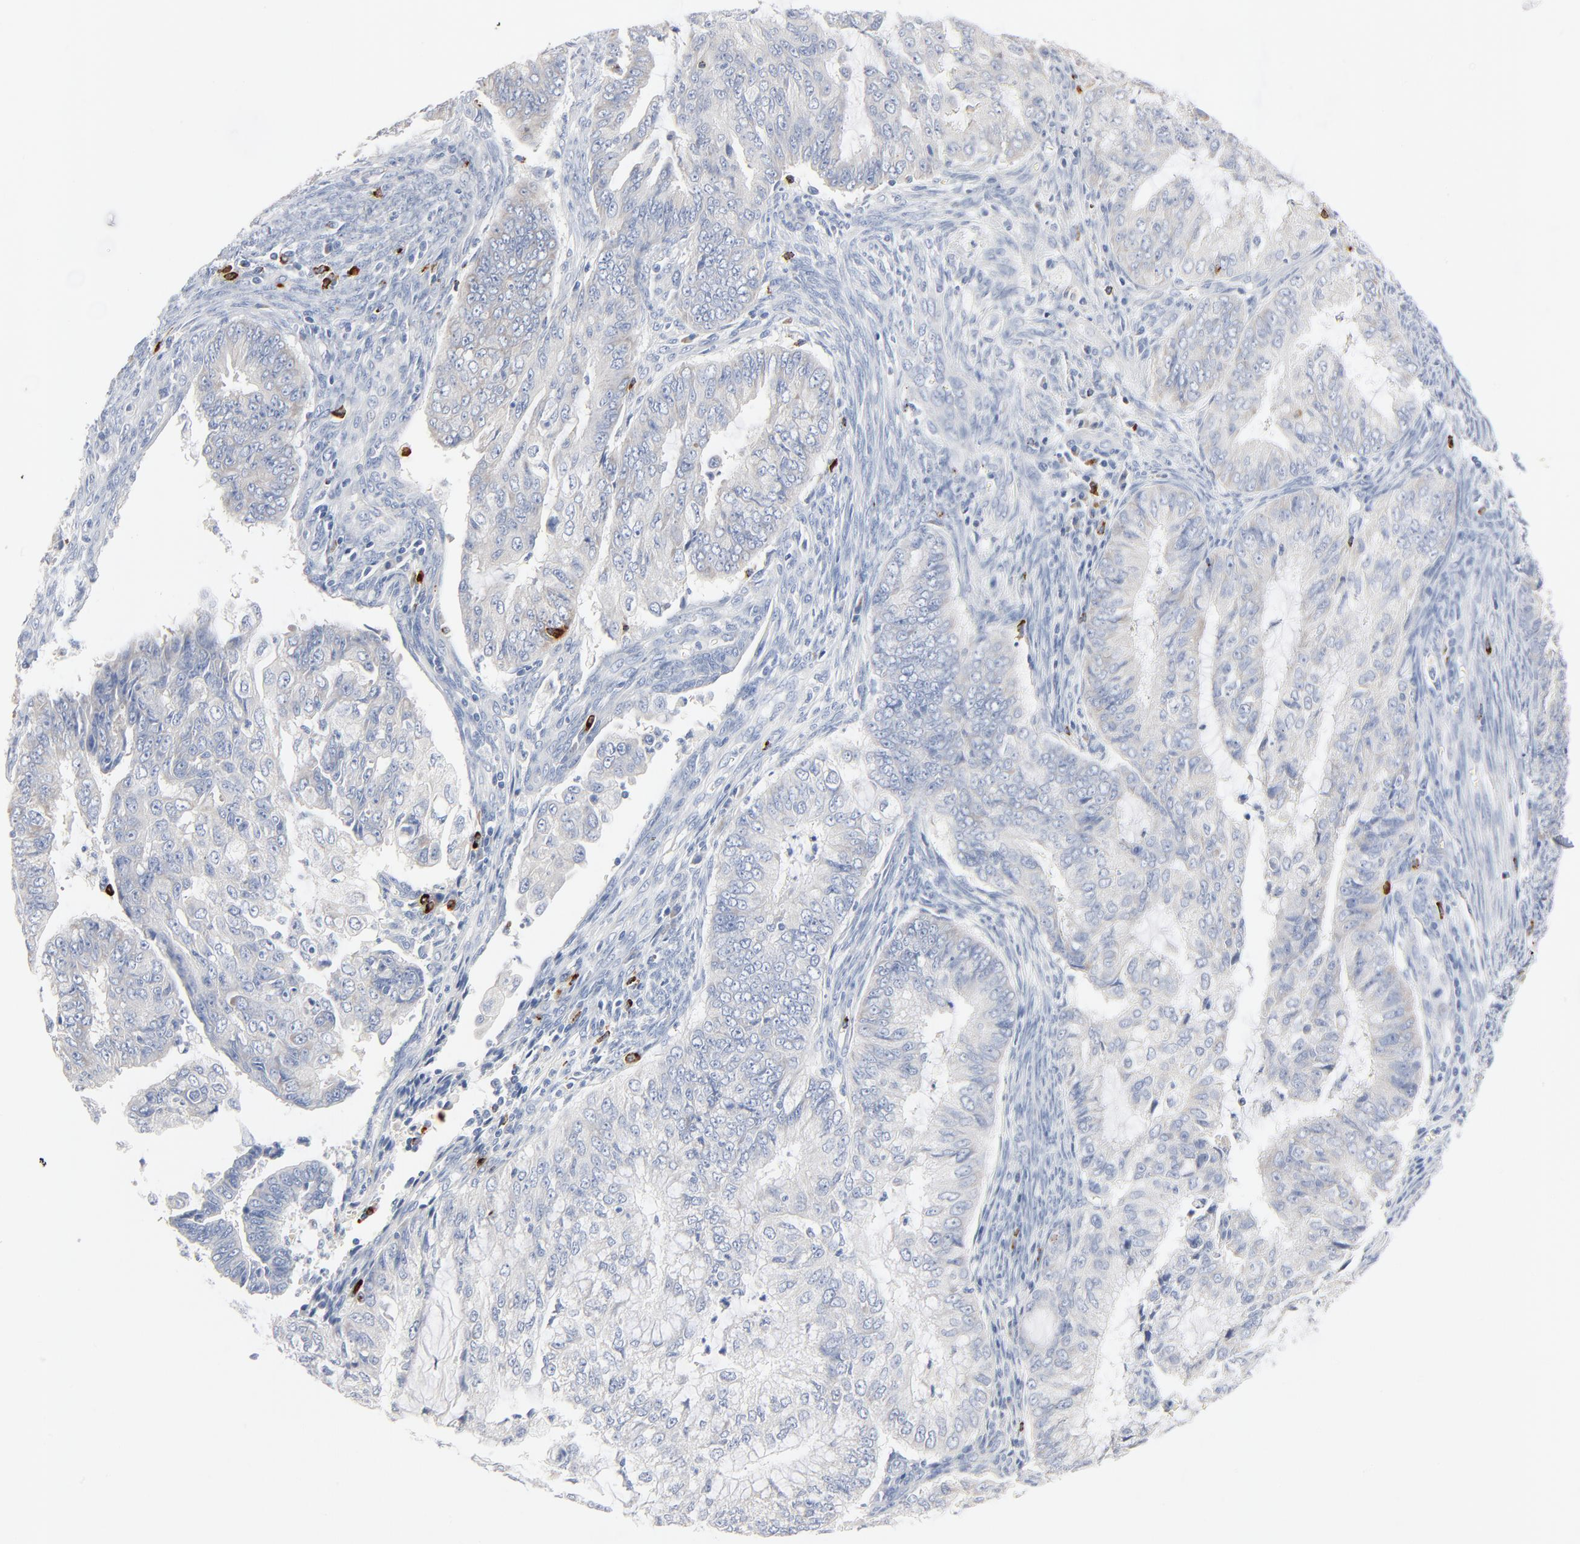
{"staining": {"intensity": "negative", "quantity": "none", "location": "none"}, "tissue": "endometrial cancer", "cell_type": "Tumor cells", "image_type": "cancer", "snomed": [{"axis": "morphology", "description": "Adenocarcinoma, NOS"}, {"axis": "topography", "description": "Endometrium"}], "caption": "Micrograph shows no significant protein positivity in tumor cells of adenocarcinoma (endometrial). (IHC, brightfield microscopy, high magnification).", "gene": "GZMB", "patient": {"sex": "female", "age": 75}}